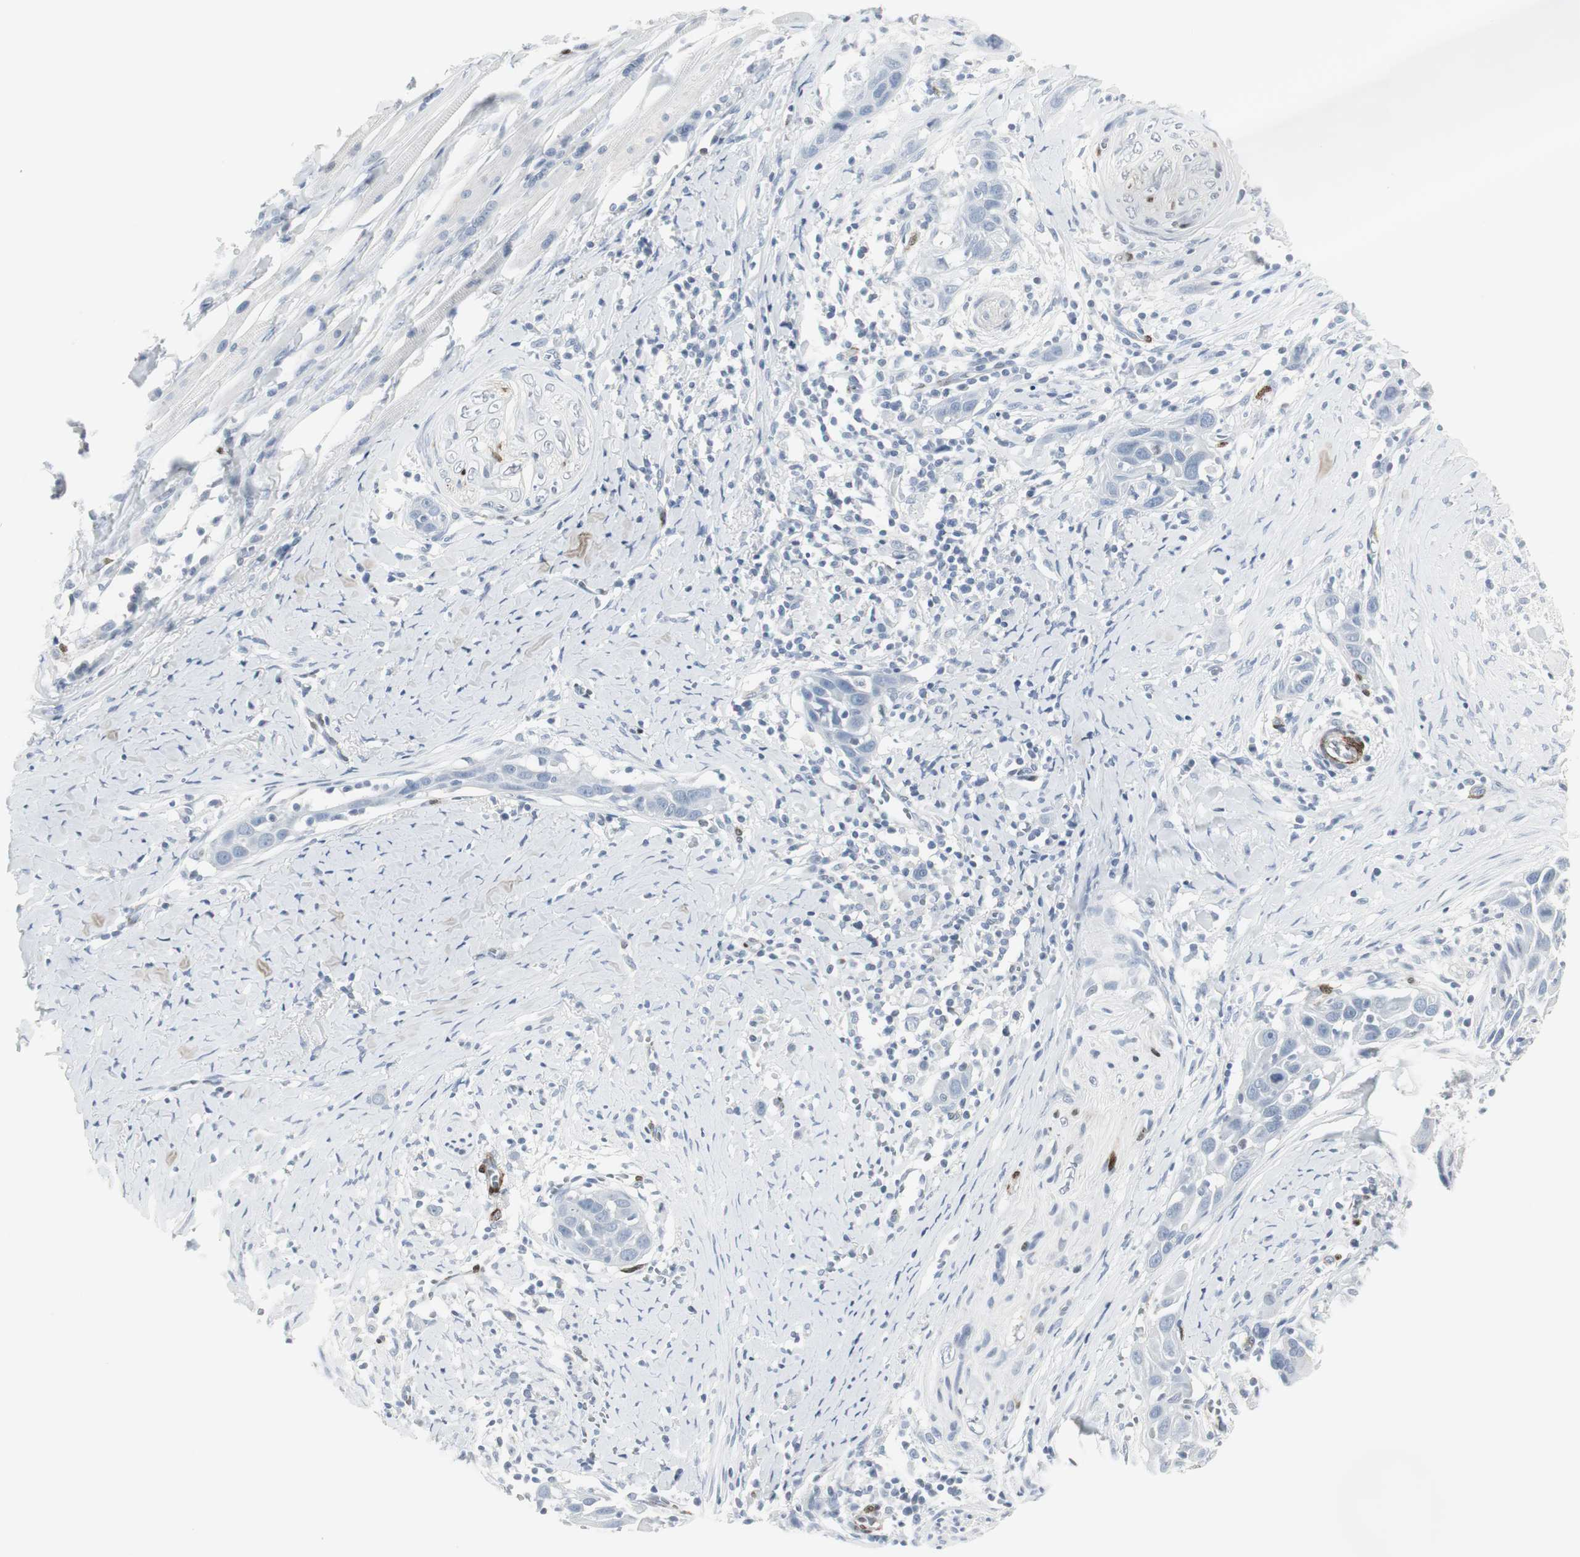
{"staining": {"intensity": "negative", "quantity": "none", "location": "none"}, "tissue": "head and neck cancer", "cell_type": "Tumor cells", "image_type": "cancer", "snomed": [{"axis": "morphology", "description": "Normal tissue, NOS"}, {"axis": "morphology", "description": "Squamous cell carcinoma, NOS"}, {"axis": "topography", "description": "Oral tissue"}, {"axis": "topography", "description": "Head-Neck"}], "caption": "IHC image of neoplastic tissue: human head and neck cancer (squamous cell carcinoma) stained with DAB reveals no significant protein positivity in tumor cells.", "gene": "PPP1R14A", "patient": {"sex": "female", "age": 50}}